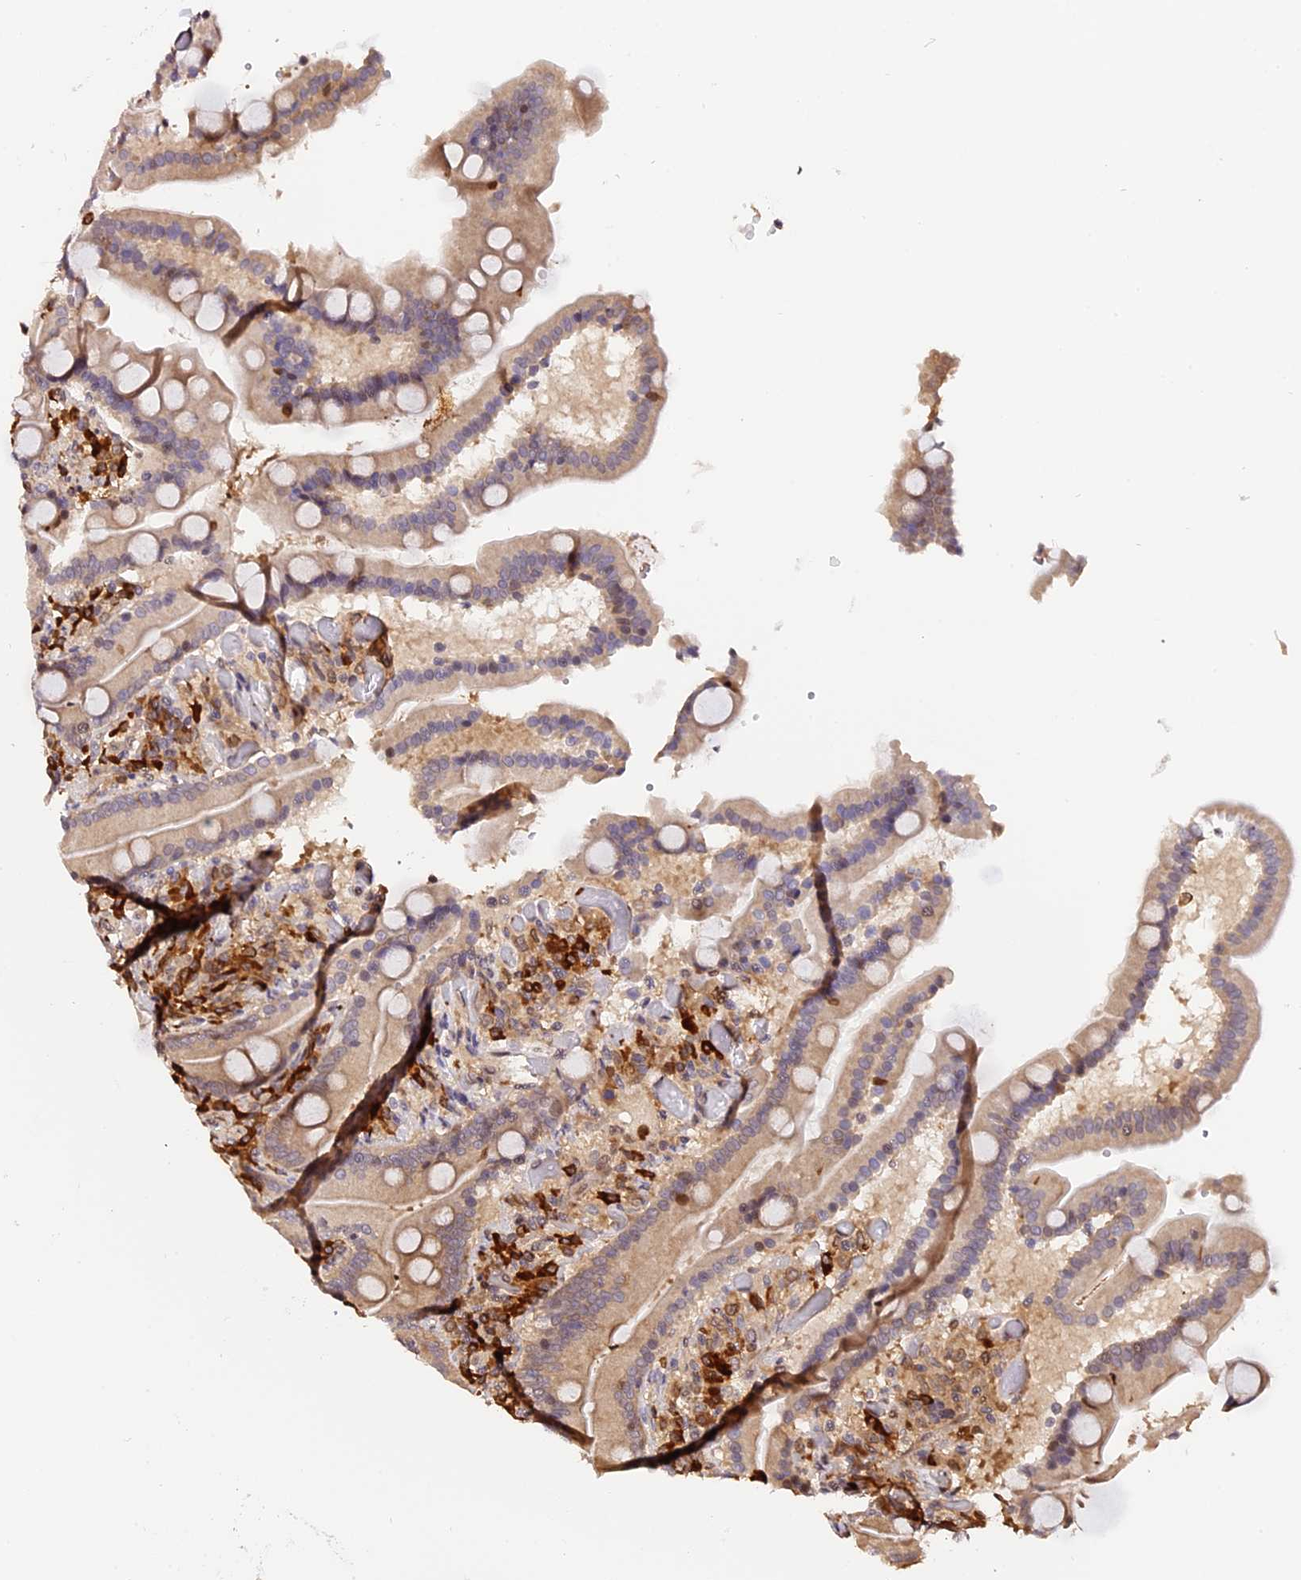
{"staining": {"intensity": "moderate", "quantity": ">75%", "location": "cytoplasmic/membranous"}, "tissue": "duodenum", "cell_type": "Glandular cells", "image_type": "normal", "snomed": [{"axis": "morphology", "description": "Normal tissue, NOS"}, {"axis": "topography", "description": "Duodenum"}], "caption": "Benign duodenum demonstrates moderate cytoplasmic/membranous positivity in approximately >75% of glandular cells, visualized by immunohistochemistry.", "gene": "HERPUD1", "patient": {"sex": "female", "age": 62}}